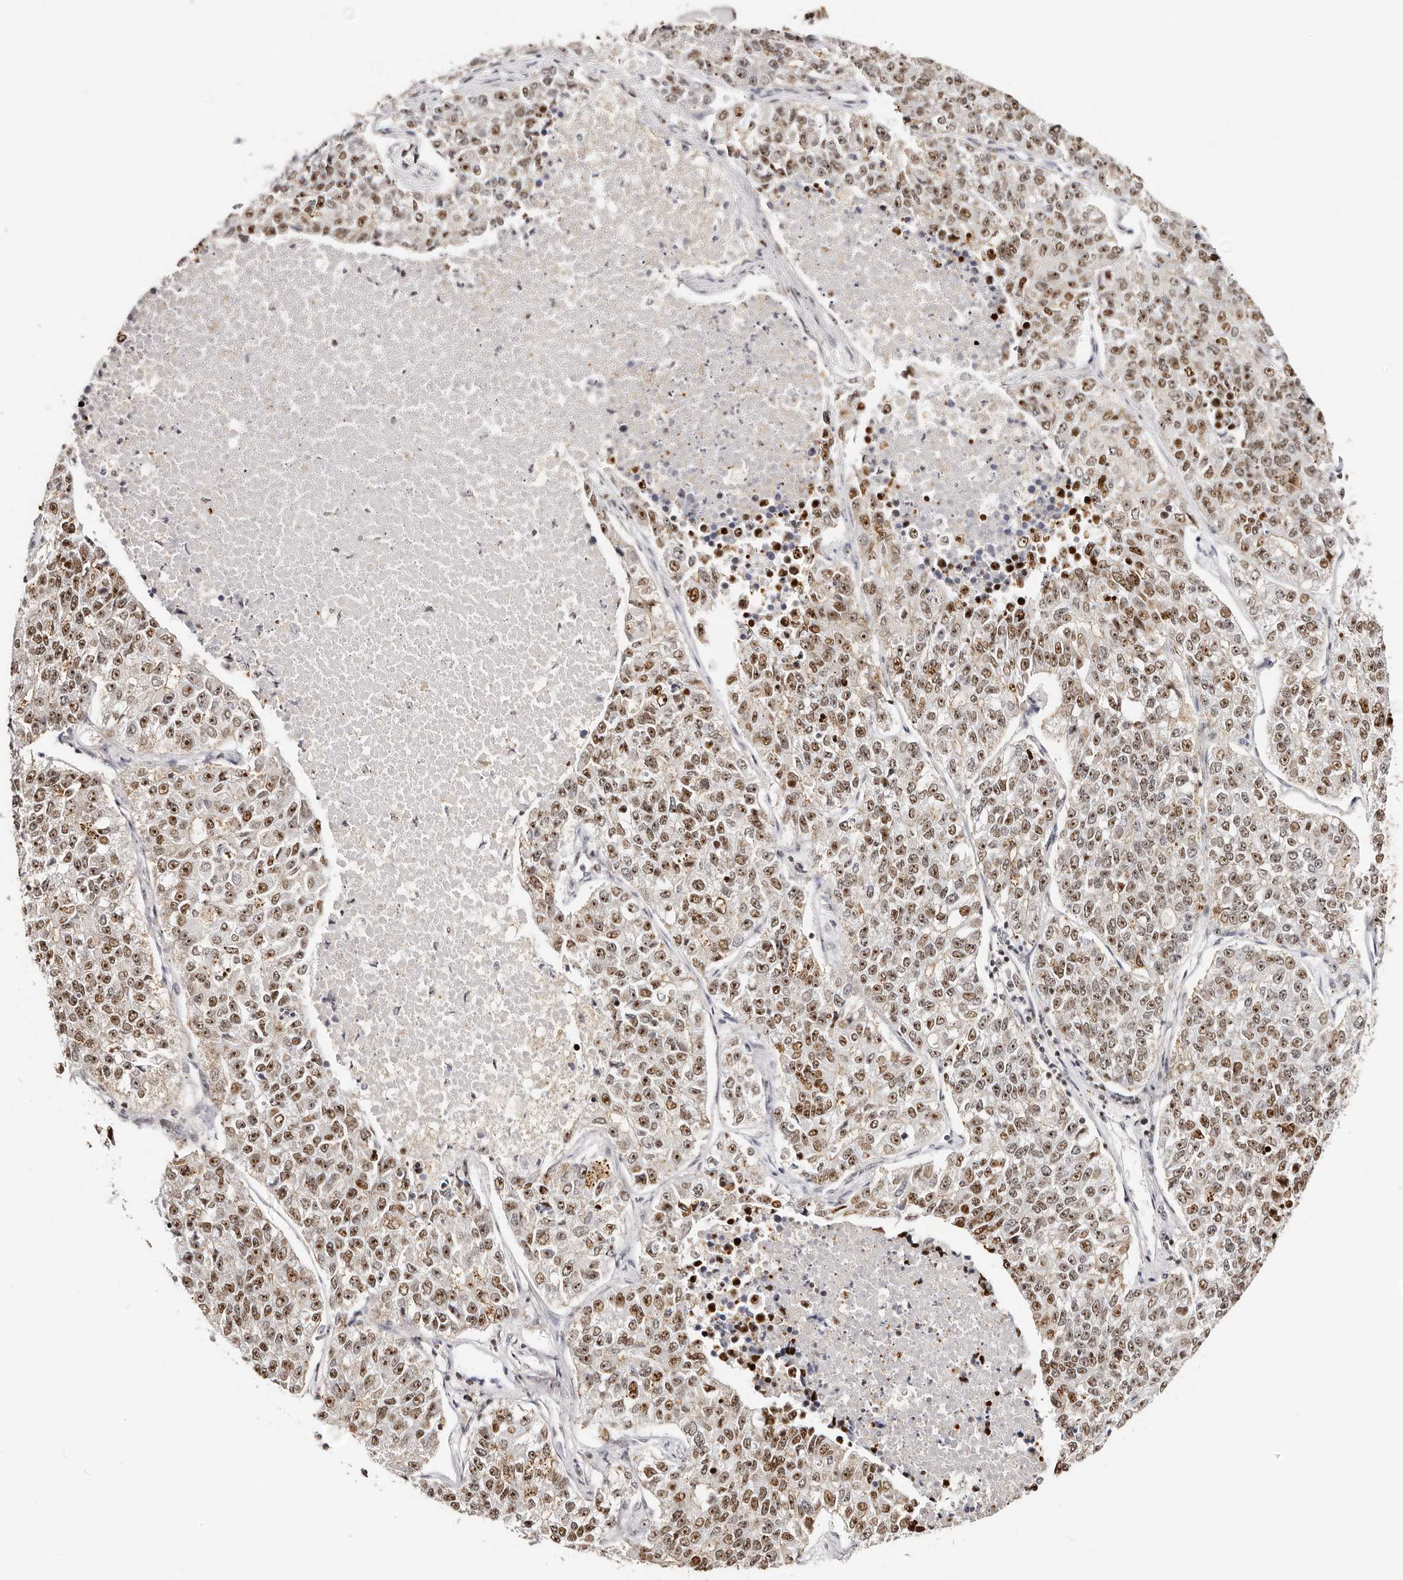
{"staining": {"intensity": "moderate", "quantity": ">75%", "location": "nuclear"}, "tissue": "lung cancer", "cell_type": "Tumor cells", "image_type": "cancer", "snomed": [{"axis": "morphology", "description": "Adenocarcinoma, NOS"}, {"axis": "topography", "description": "Lung"}], "caption": "About >75% of tumor cells in human lung adenocarcinoma demonstrate moderate nuclear protein positivity as visualized by brown immunohistochemical staining.", "gene": "IQGAP3", "patient": {"sex": "male", "age": 49}}